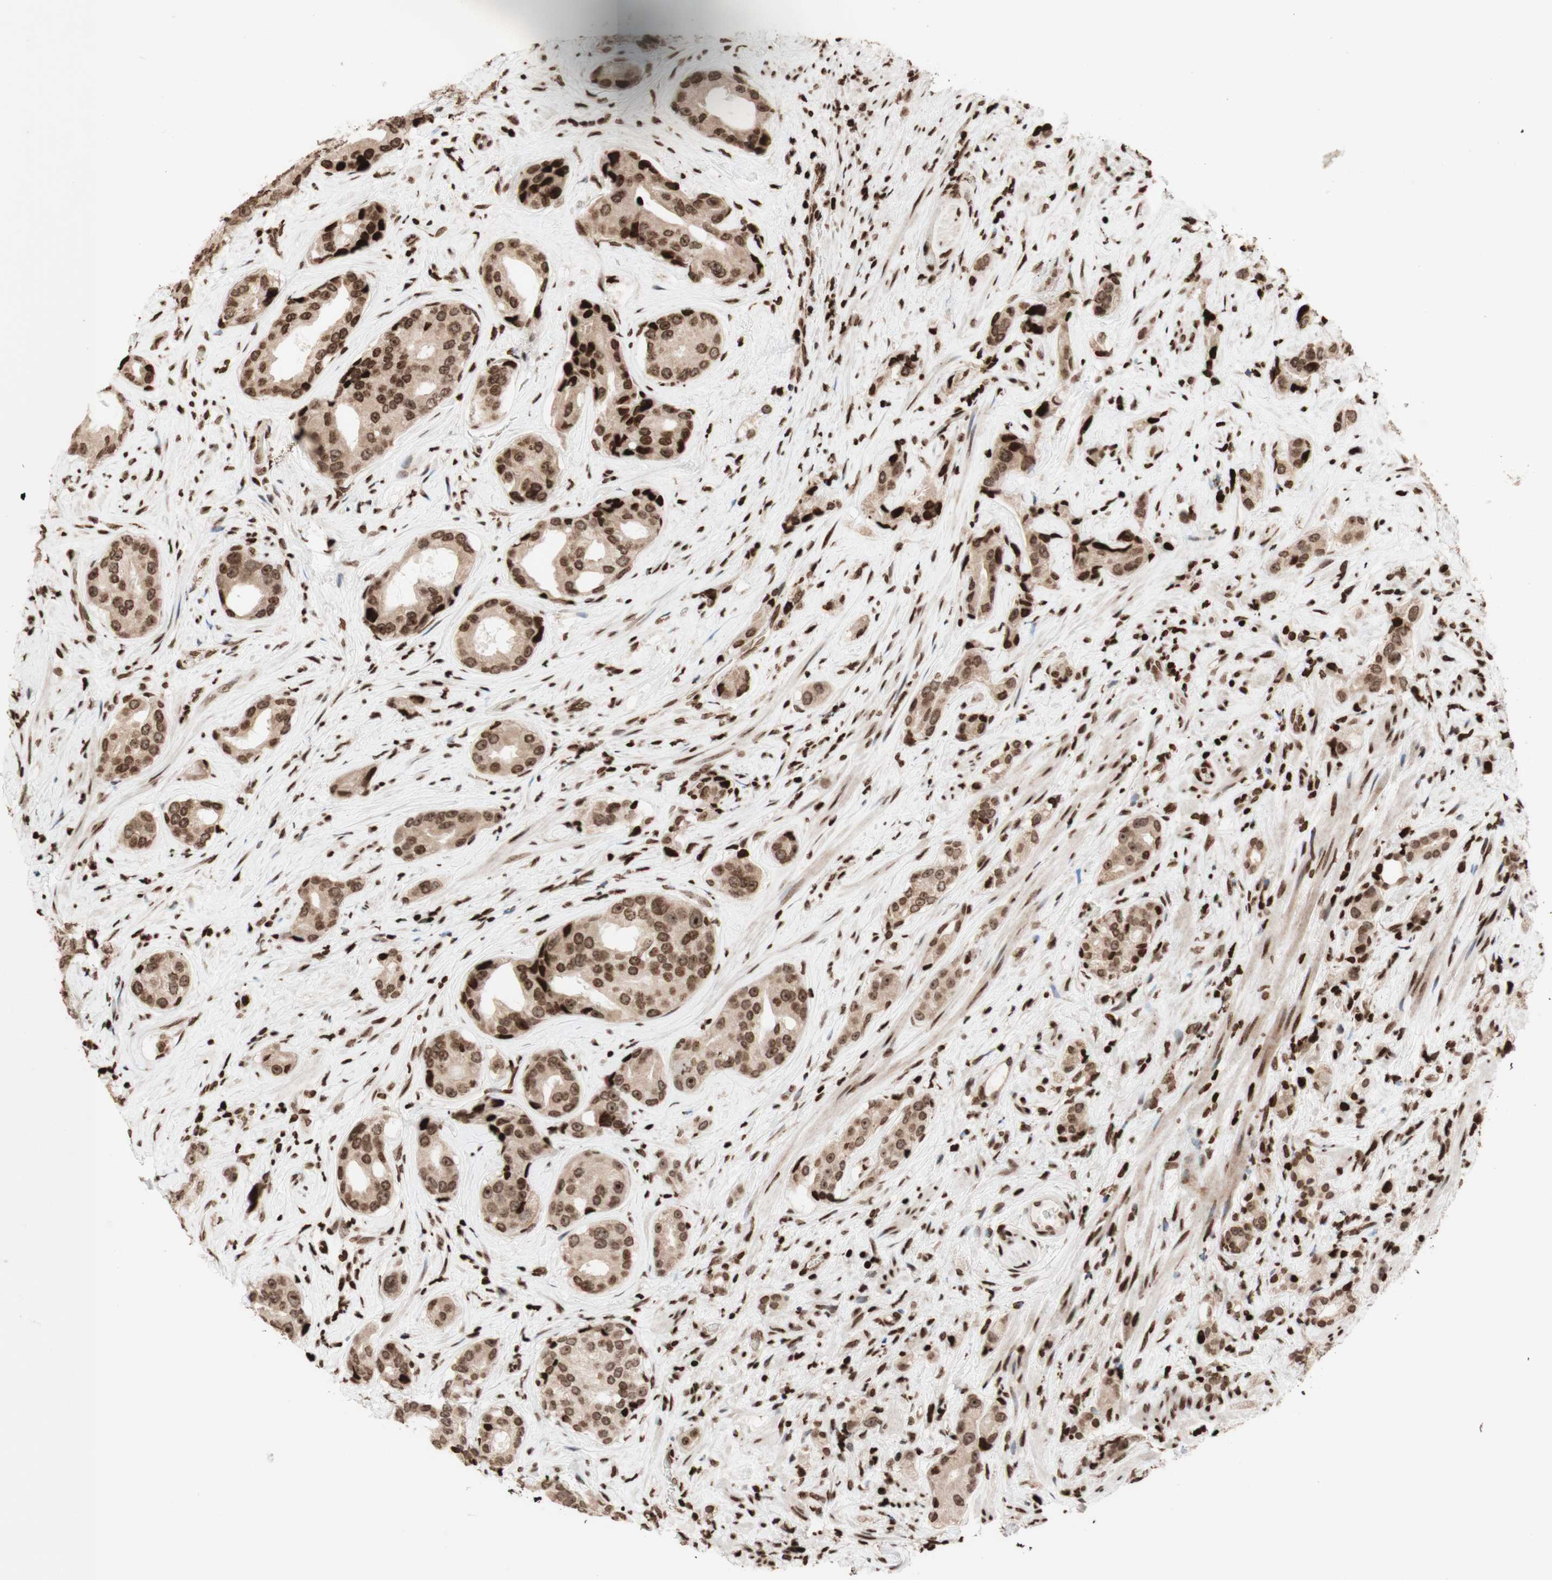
{"staining": {"intensity": "moderate", "quantity": ">75%", "location": "cytoplasmic/membranous,nuclear"}, "tissue": "prostate cancer", "cell_type": "Tumor cells", "image_type": "cancer", "snomed": [{"axis": "morphology", "description": "Adenocarcinoma, High grade"}, {"axis": "topography", "description": "Prostate"}], "caption": "High-power microscopy captured an immunohistochemistry photomicrograph of prostate cancer, revealing moderate cytoplasmic/membranous and nuclear expression in about >75% of tumor cells. (DAB = brown stain, brightfield microscopy at high magnification).", "gene": "NCAPD2", "patient": {"sex": "male", "age": 71}}